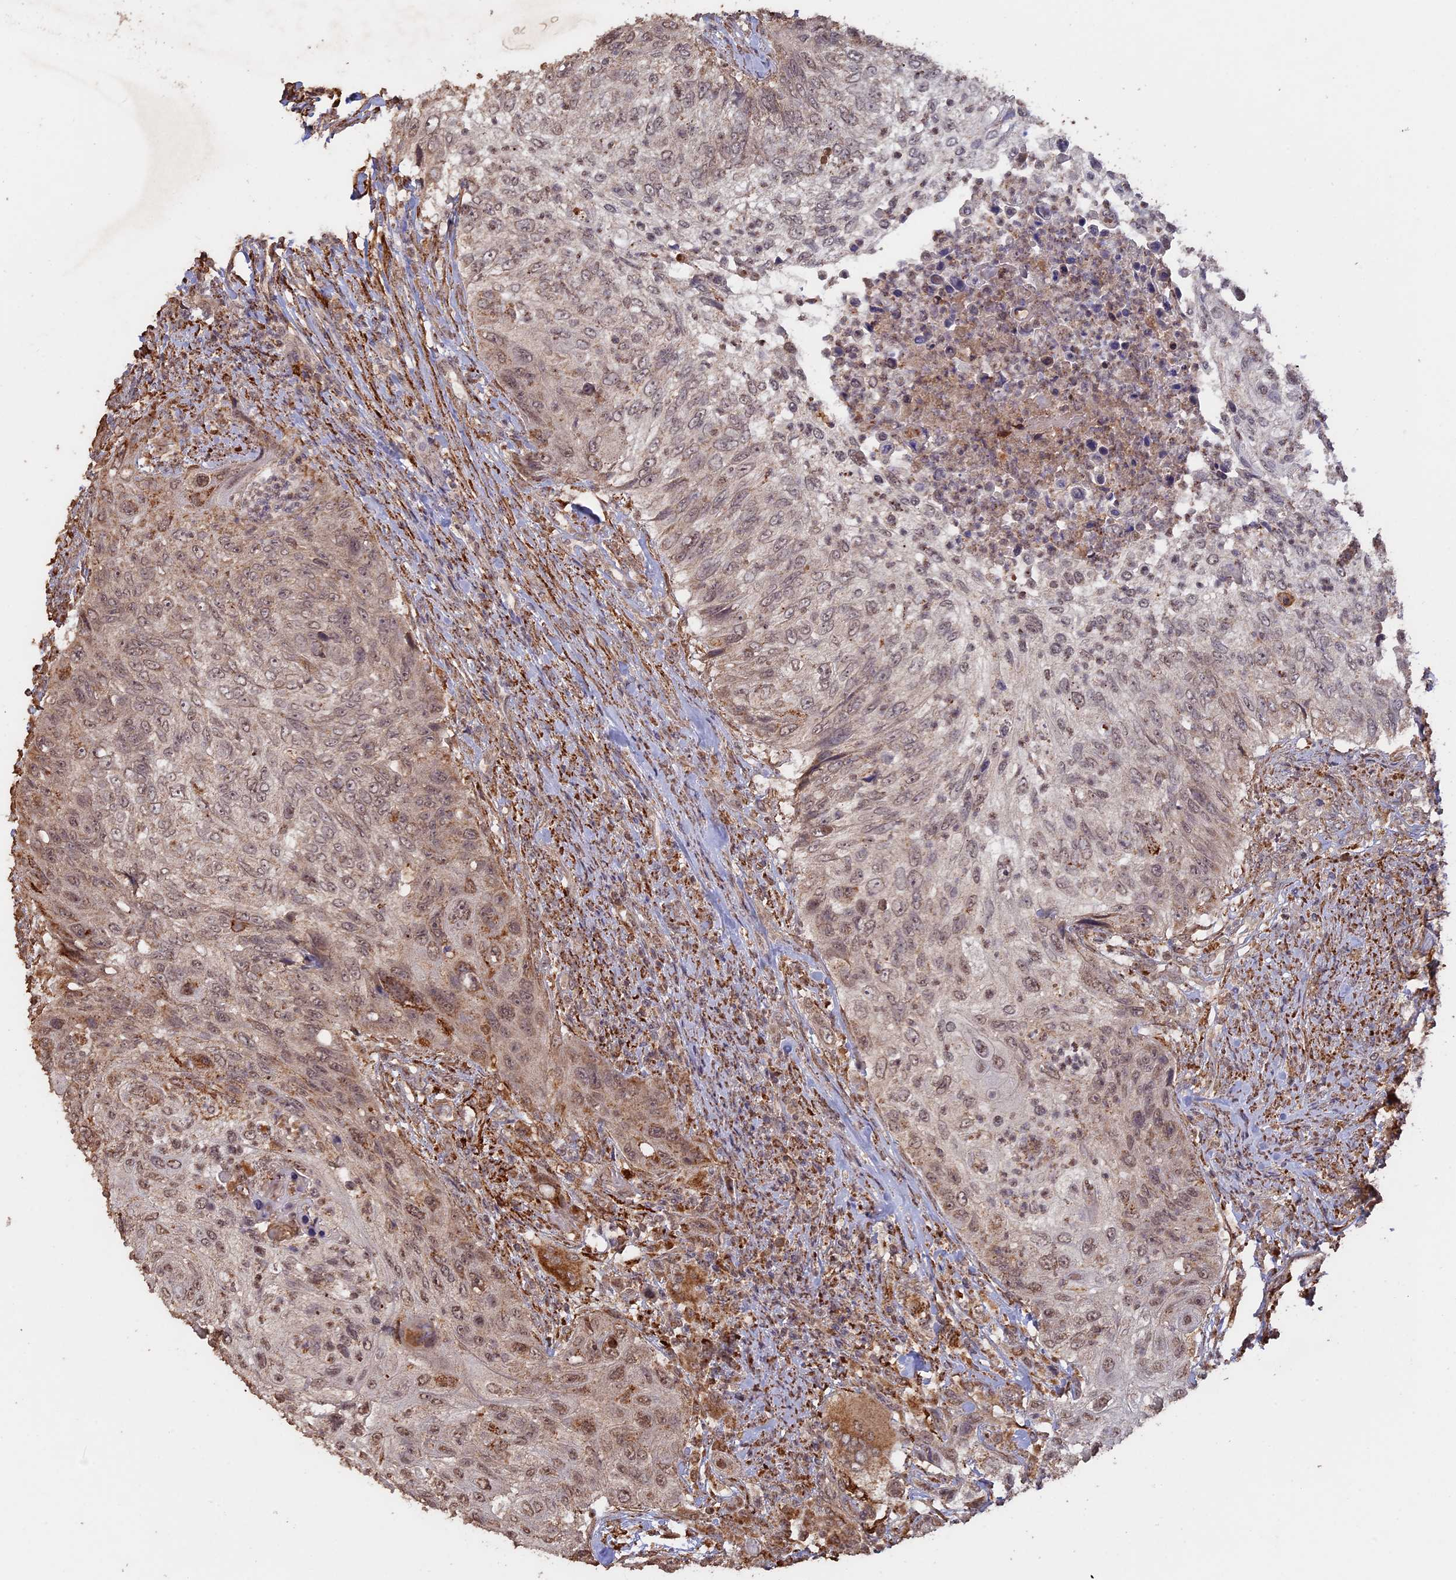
{"staining": {"intensity": "weak", "quantity": ">75%", "location": "cytoplasmic/membranous,nuclear"}, "tissue": "urothelial cancer", "cell_type": "Tumor cells", "image_type": "cancer", "snomed": [{"axis": "morphology", "description": "Urothelial carcinoma, High grade"}, {"axis": "topography", "description": "Urinary bladder"}], "caption": "High-magnification brightfield microscopy of urothelial carcinoma (high-grade) stained with DAB (3,3'-diaminobenzidine) (brown) and counterstained with hematoxylin (blue). tumor cells exhibit weak cytoplasmic/membranous and nuclear staining is appreciated in about>75% of cells.", "gene": "FAM210B", "patient": {"sex": "female", "age": 60}}